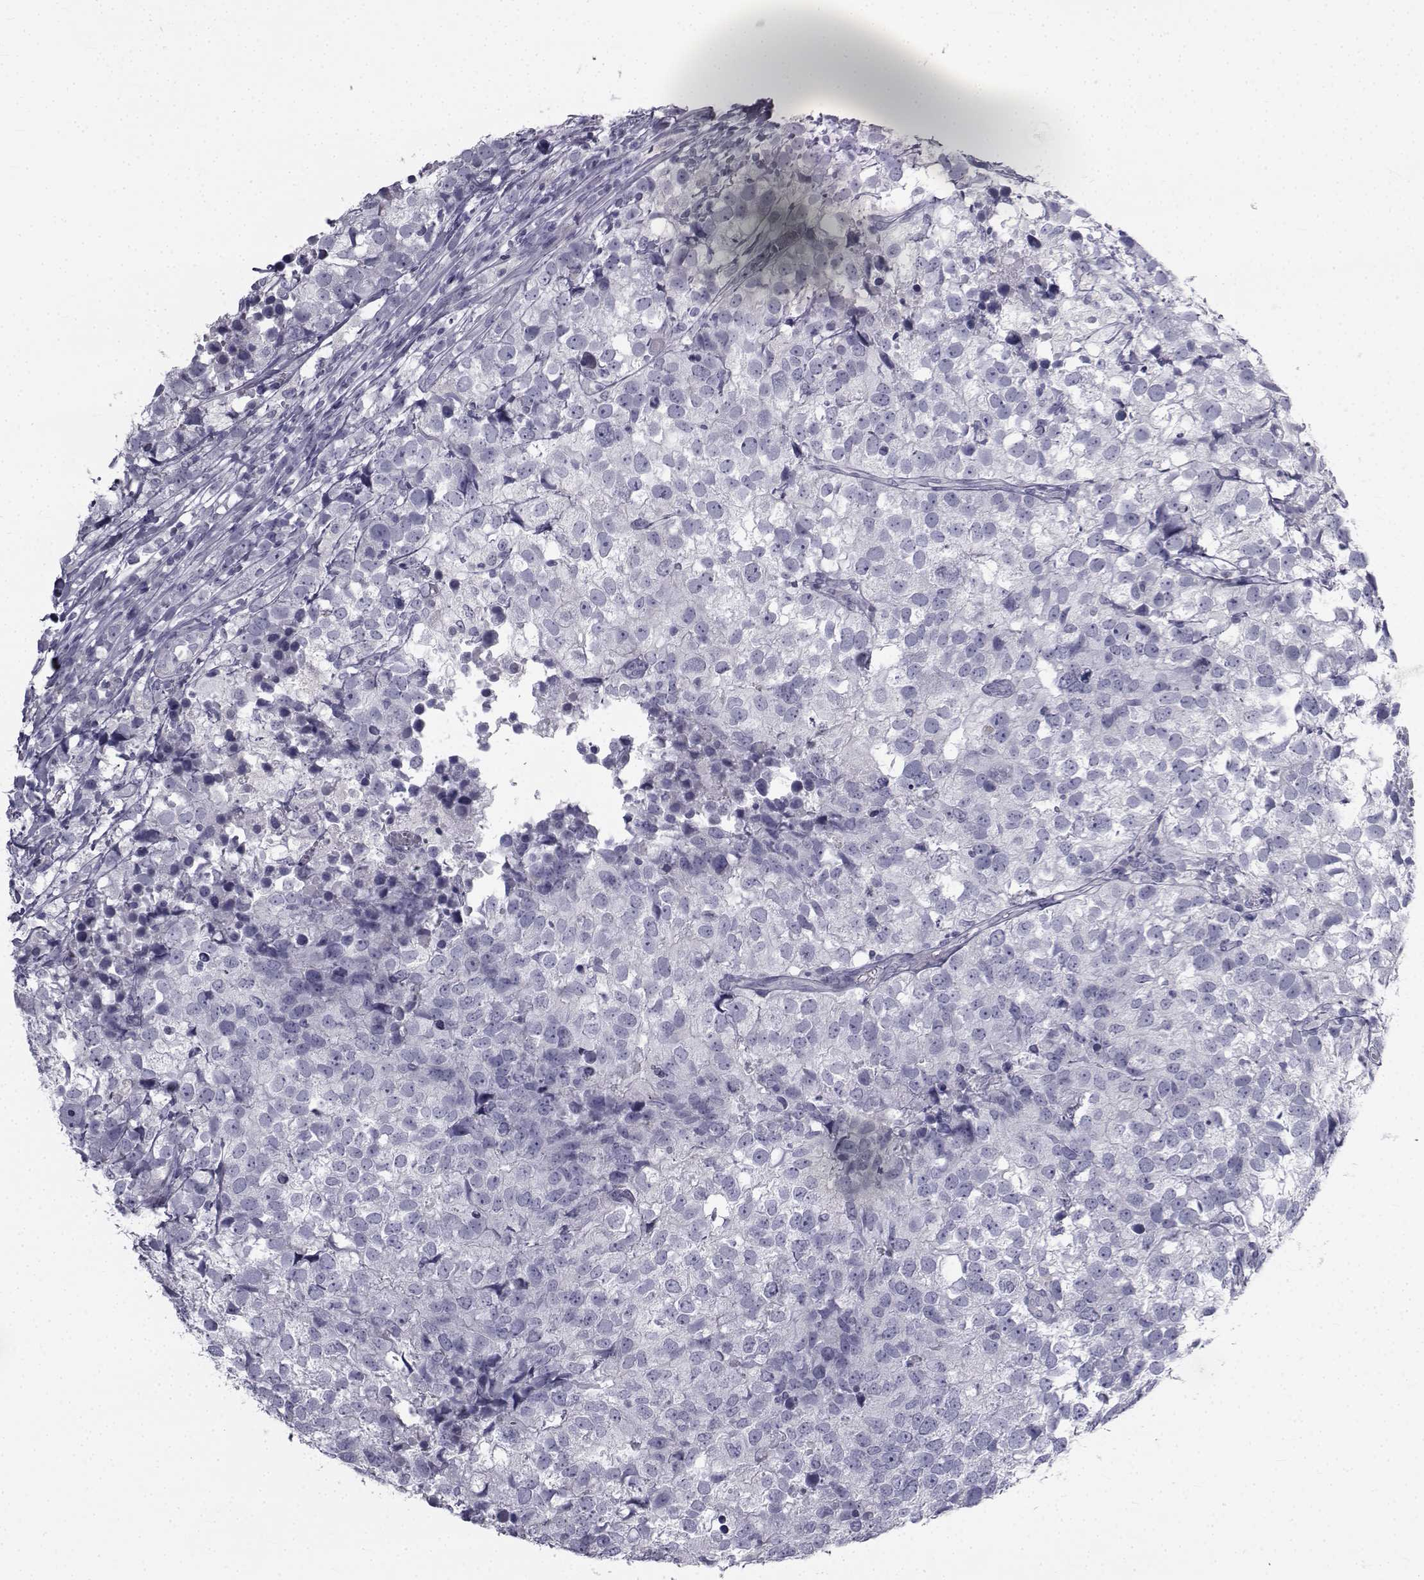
{"staining": {"intensity": "negative", "quantity": "none", "location": "none"}, "tissue": "breast cancer", "cell_type": "Tumor cells", "image_type": "cancer", "snomed": [{"axis": "morphology", "description": "Duct carcinoma"}, {"axis": "topography", "description": "Breast"}], "caption": "DAB immunohistochemical staining of breast invasive ductal carcinoma displays no significant staining in tumor cells.", "gene": "FDXR", "patient": {"sex": "female", "age": 30}}